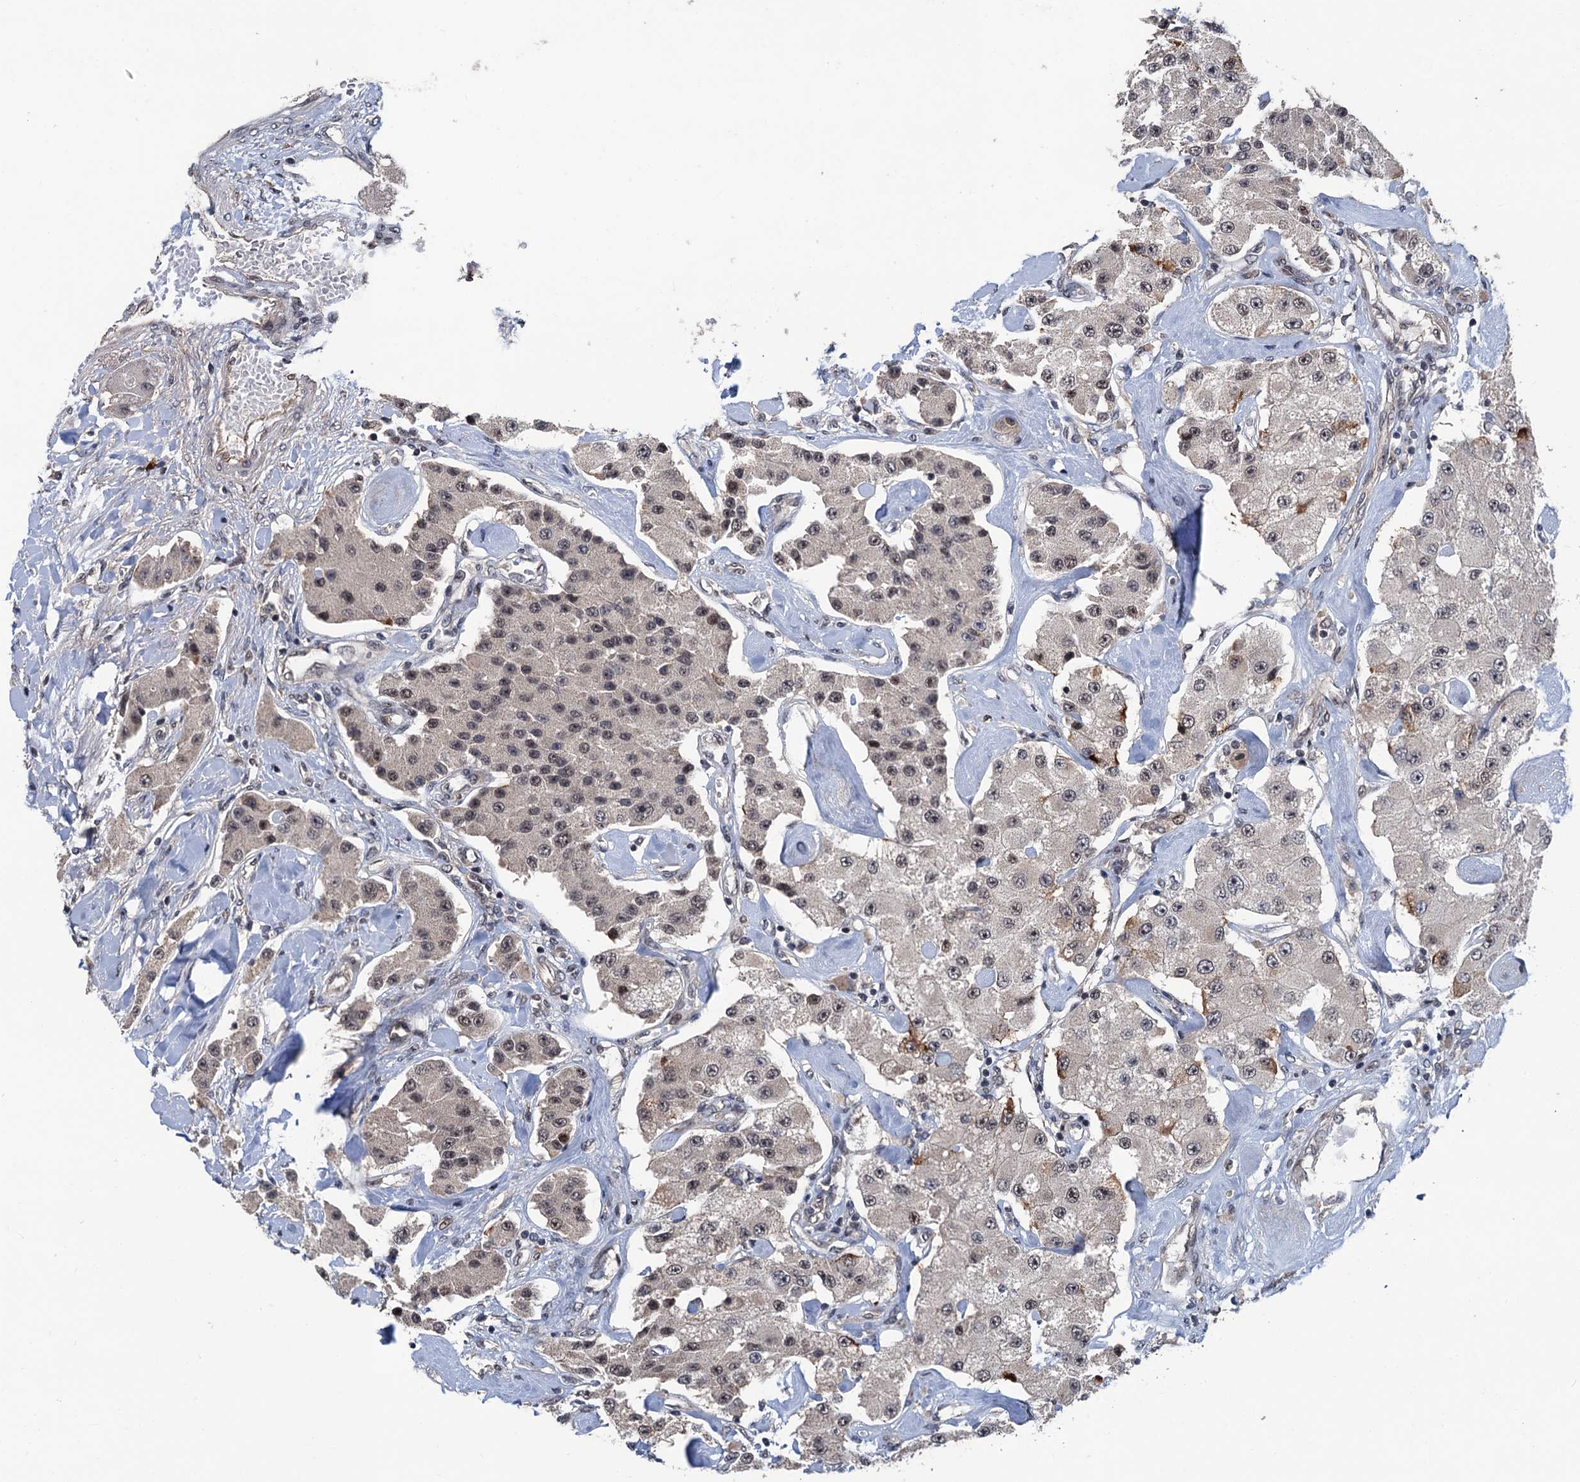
{"staining": {"intensity": "weak", "quantity": "<25%", "location": "nuclear"}, "tissue": "carcinoid", "cell_type": "Tumor cells", "image_type": "cancer", "snomed": [{"axis": "morphology", "description": "Carcinoid, malignant, NOS"}, {"axis": "topography", "description": "Pancreas"}], "caption": "A histopathology image of carcinoid stained for a protein demonstrates no brown staining in tumor cells. (Brightfield microscopy of DAB immunohistochemistry (IHC) at high magnification).", "gene": "RASSF4", "patient": {"sex": "male", "age": 41}}